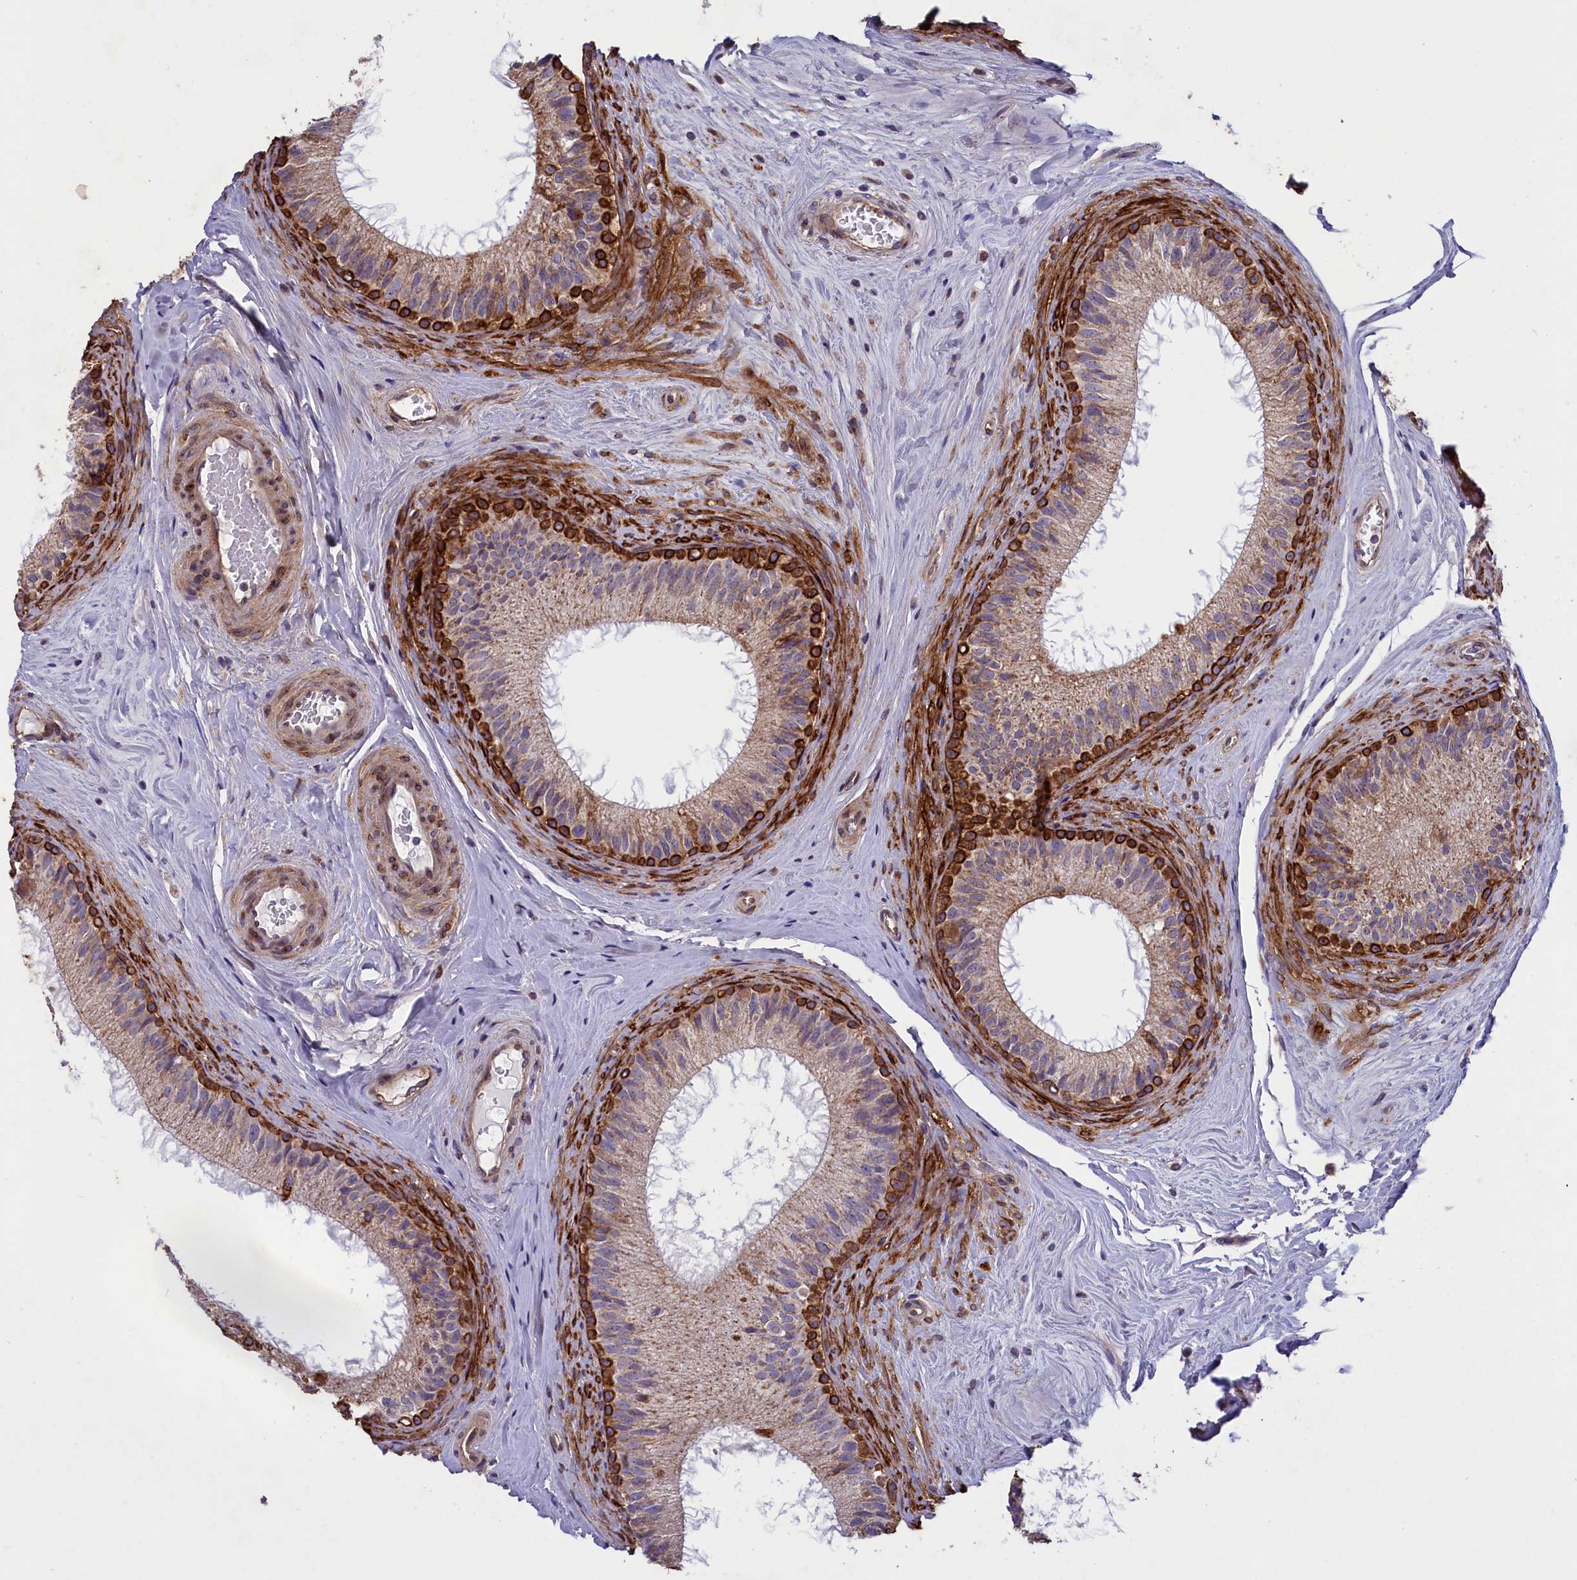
{"staining": {"intensity": "strong", "quantity": "<25%", "location": "cytoplasmic/membranous"}, "tissue": "epididymis", "cell_type": "Glandular cells", "image_type": "normal", "snomed": [{"axis": "morphology", "description": "Normal tissue, NOS"}, {"axis": "topography", "description": "Epididymis"}], "caption": "Glandular cells demonstrate strong cytoplasmic/membranous staining in approximately <25% of cells in unremarkable epididymis.", "gene": "ACAD8", "patient": {"sex": "male", "age": 33}}